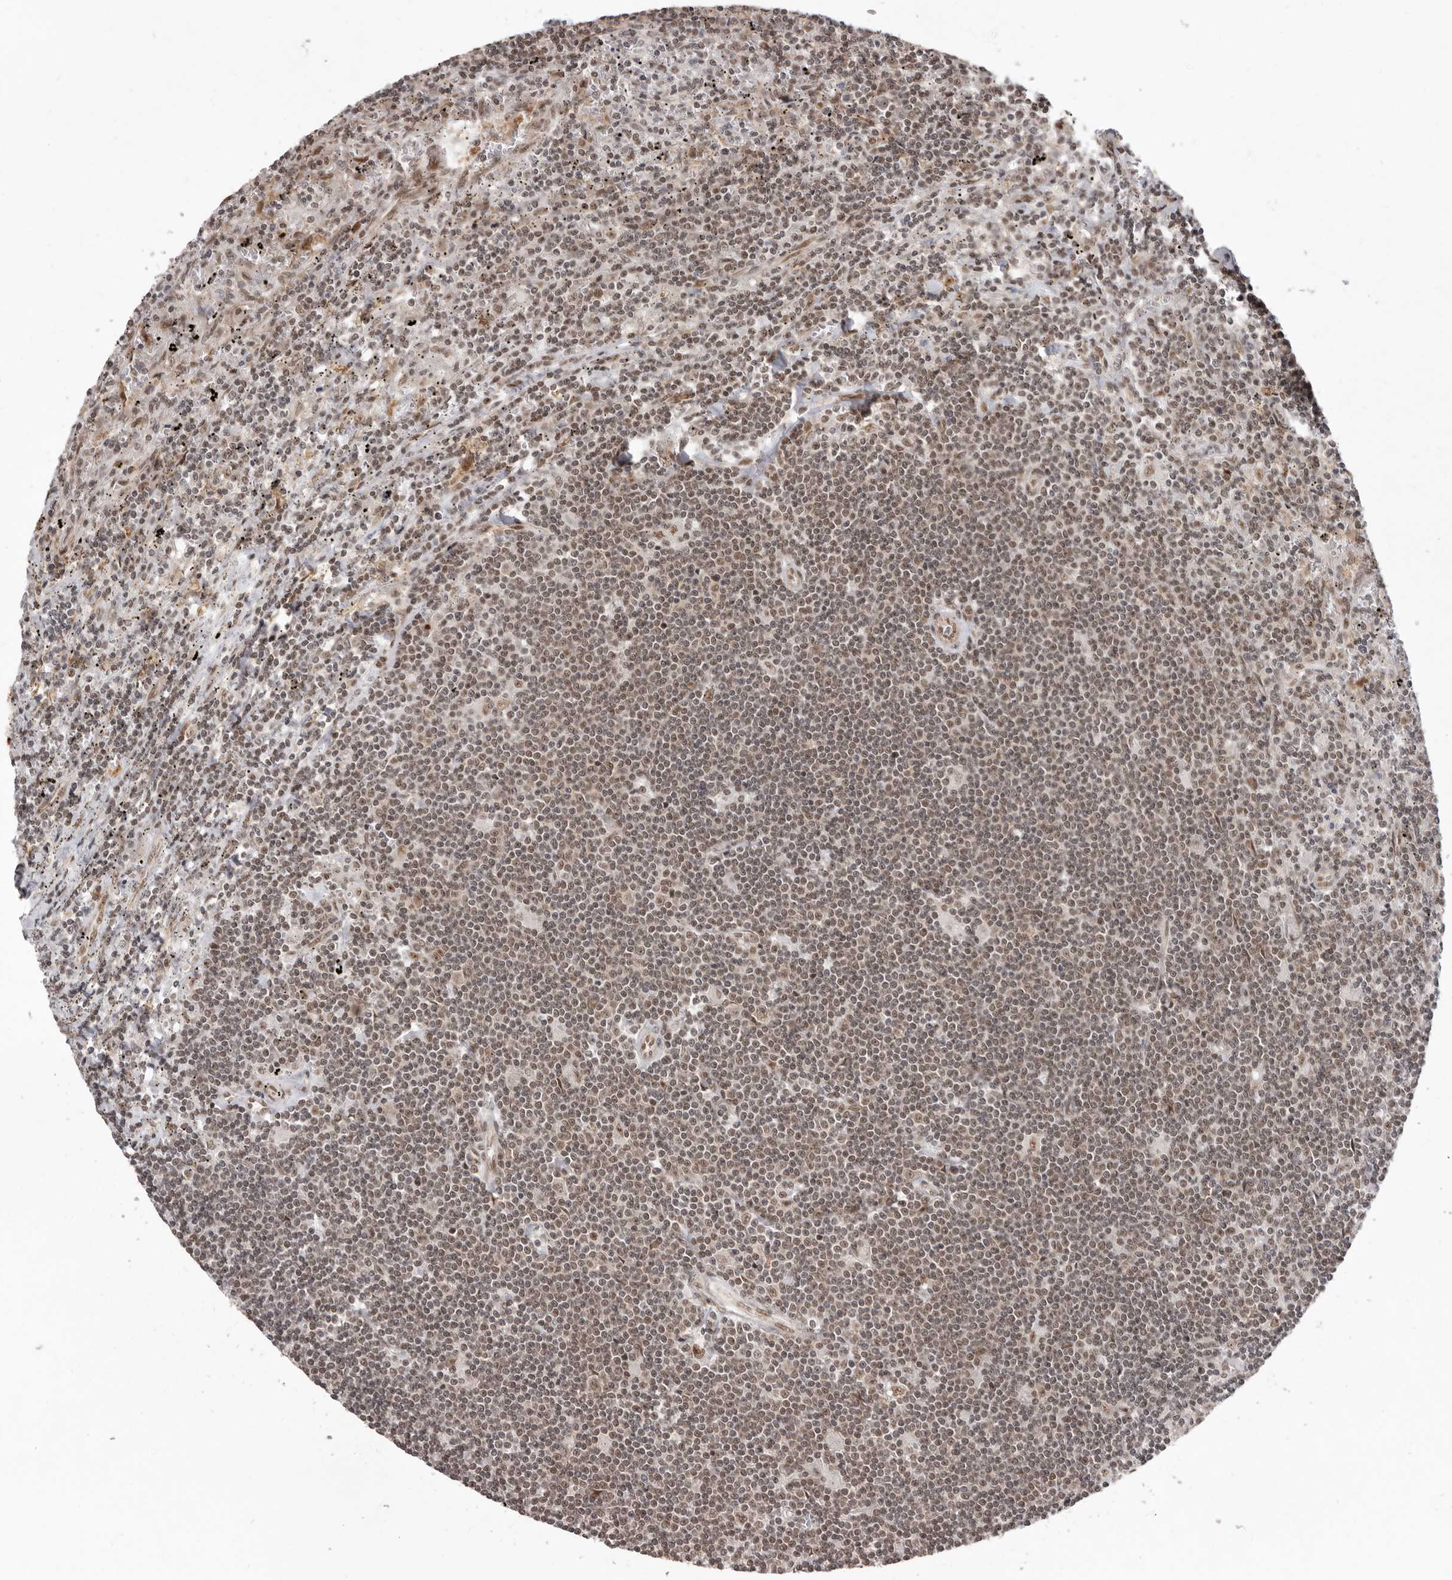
{"staining": {"intensity": "weak", "quantity": "25%-75%", "location": "nuclear"}, "tissue": "lymphoma", "cell_type": "Tumor cells", "image_type": "cancer", "snomed": [{"axis": "morphology", "description": "Malignant lymphoma, non-Hodgkin's type, Low grade"}, {"axis": "topography", "description": "Spleen"}], "caption": "Immunohistochemical staining of human lymphoma exhibits weak nuclear protein expression in about 25%-75% of tumor cells. Immunohistochemistry (ihc) stains the protein of interest in brown and the nuclei are stained blue.", "gene": "CHTOP", "patient": {"sex": "male", "age": 76}}